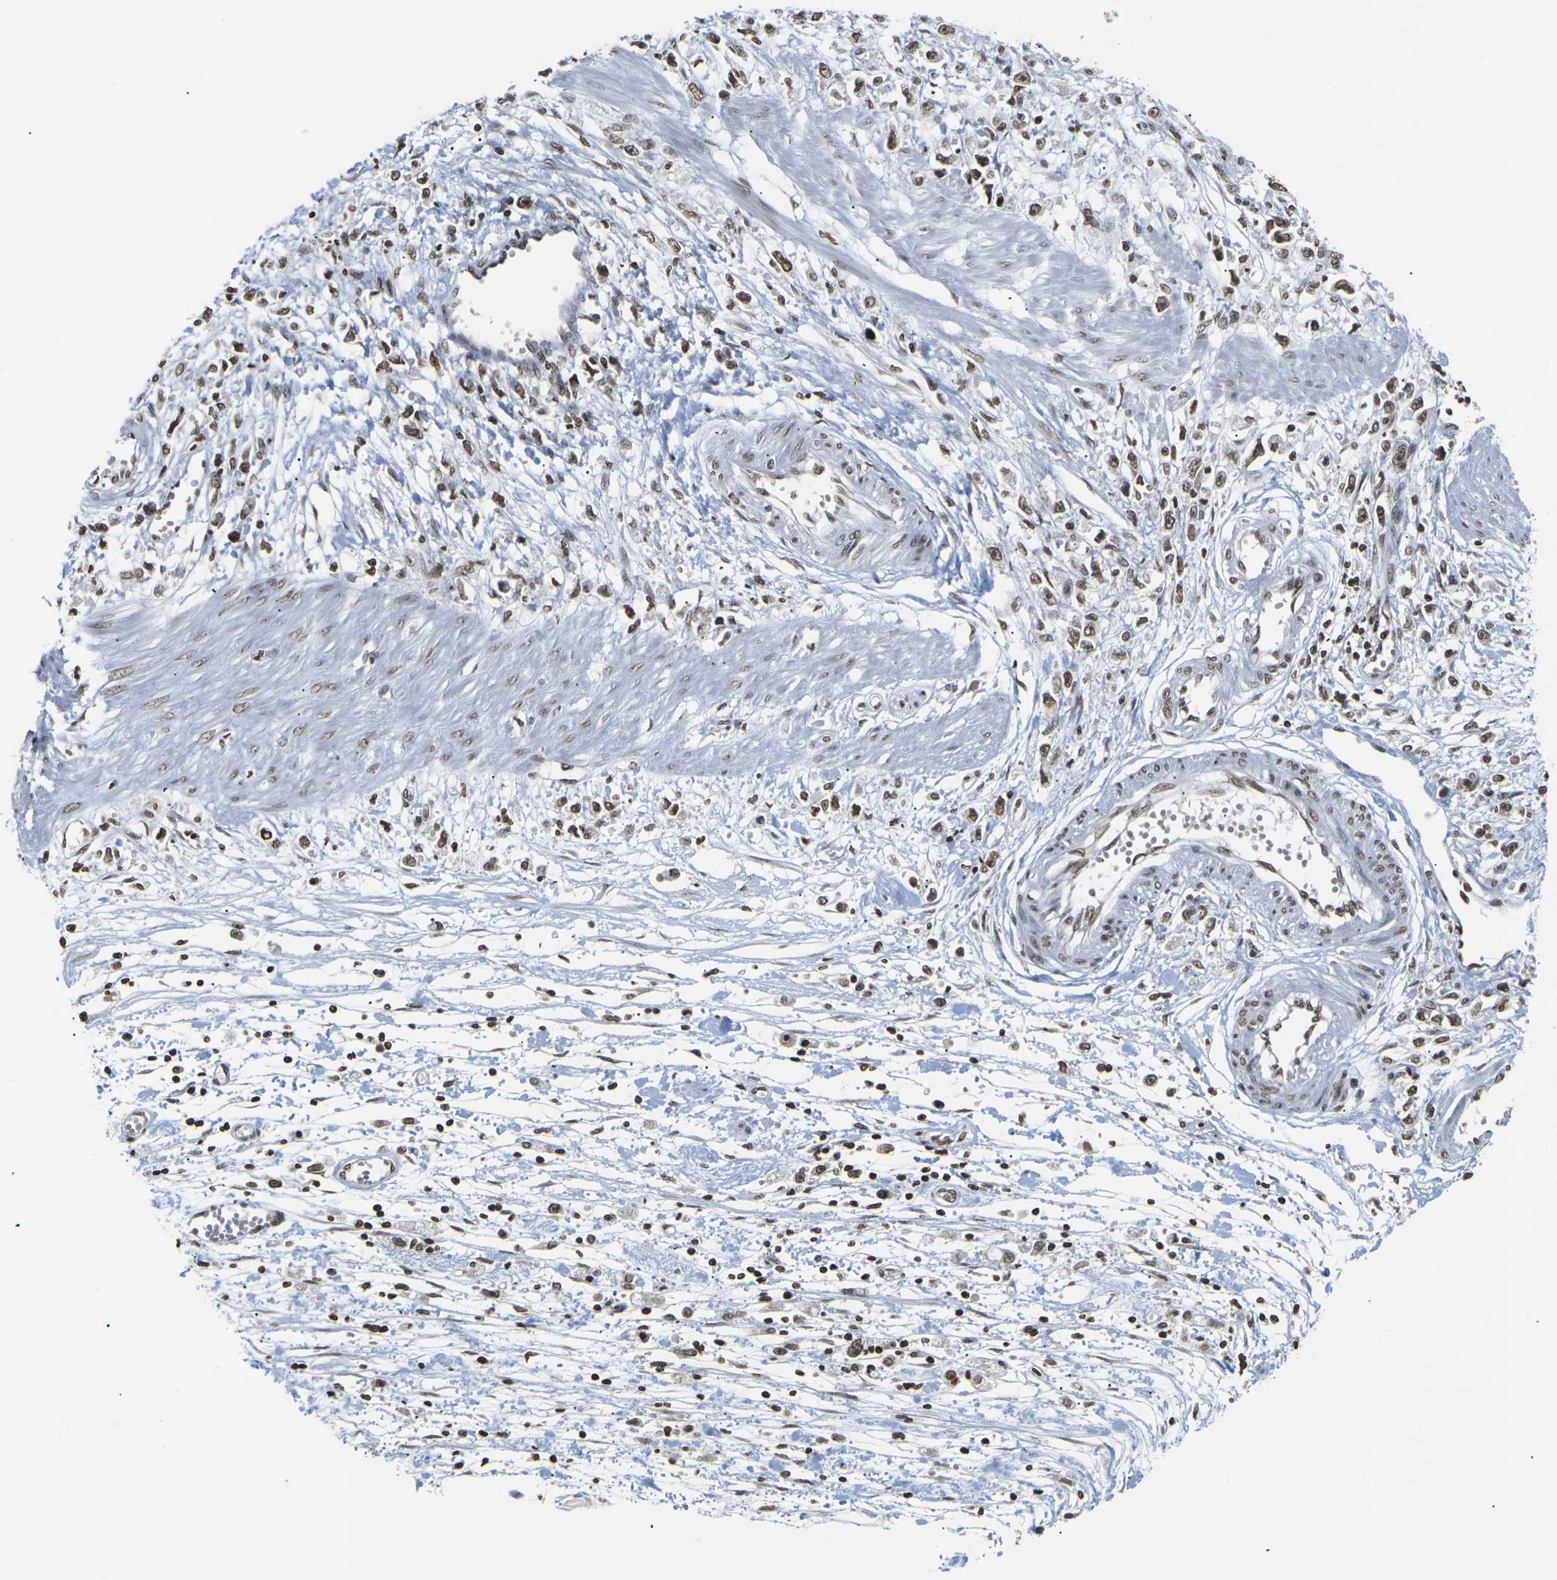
{"staining": {"intensity": "moderate", "quantity": ">75%", "location": "nuclear"}, "tissue": "stomach cancer", "cell_type": "Tumor cells", "image_type": "cancer", "snomed": [{"axis": "morphology", "description": "Adenocarcinoma, NOS"}, {"axis": "topography", "description": "Stomach"}], "caption": "Brown immunohistochemical staining in adenocarcinoma (stomach) shows moderate nuclear staining in about >75% of tumor cells. Immunohistochemistry (ihc) stains the protein of interest in brown and the nuclei are stained blue.", "gene": "ETV5", "patient": {"sex": "female", "age": 59}}